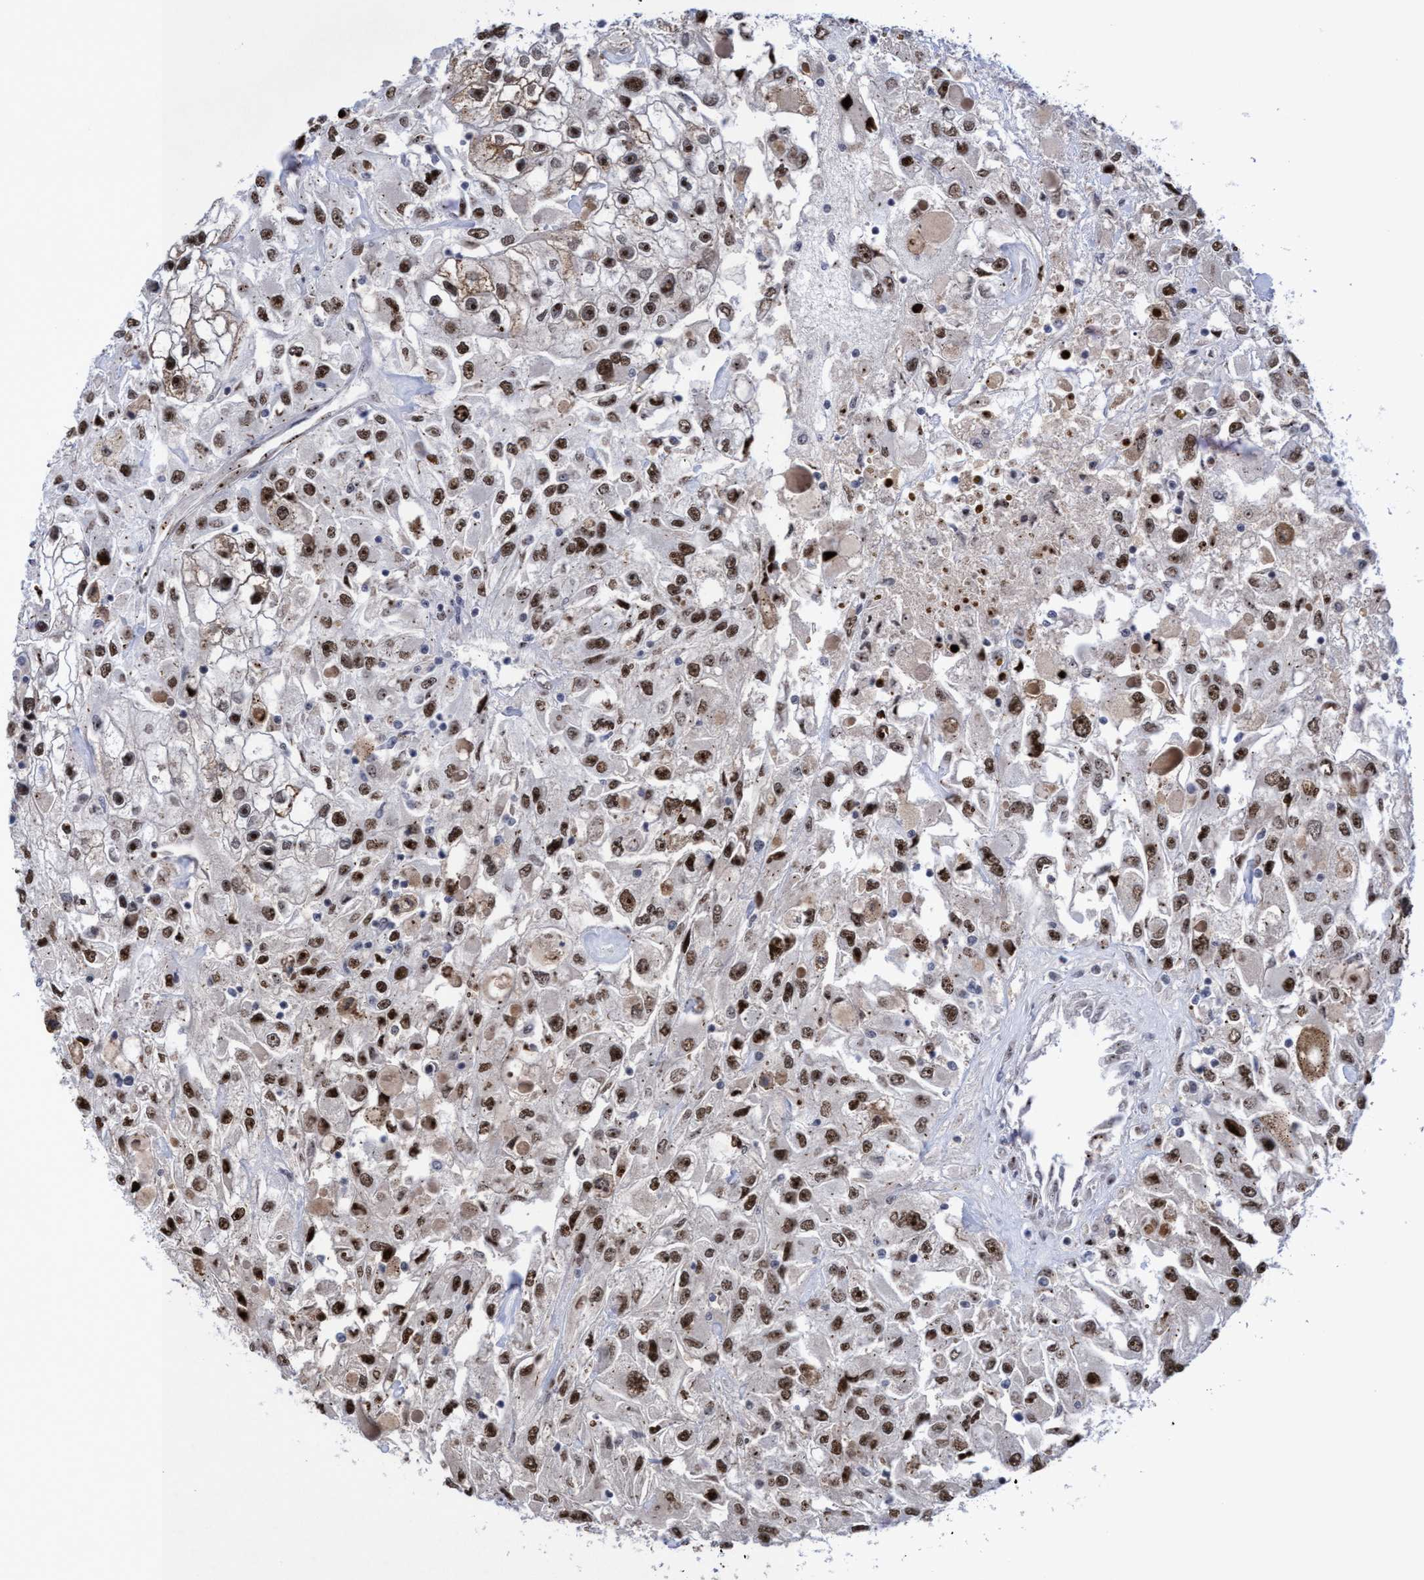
{"staining": {"intensity": "strong", "quantity": ">75%", "location": "nuclear"}, "tissue": "renal cancer", "cell_type": "Tumor cells", "image_type": "cancer", "snomed": [{"axis": "morphology", "description": "Adenocarcinoma, NOS"}, {"axis": "topography", "description": "Kidney"}], "caption": "This micrograph displays renal adenocarcinoma stained with immunohistochemistry to label a protein in brown. The nuclear of tumor cells show strong positivity for the protein. Nuclei are counter-stained blue.", "gene": "EFCAB10", "patient": {"sex": "female", "age": 52}}